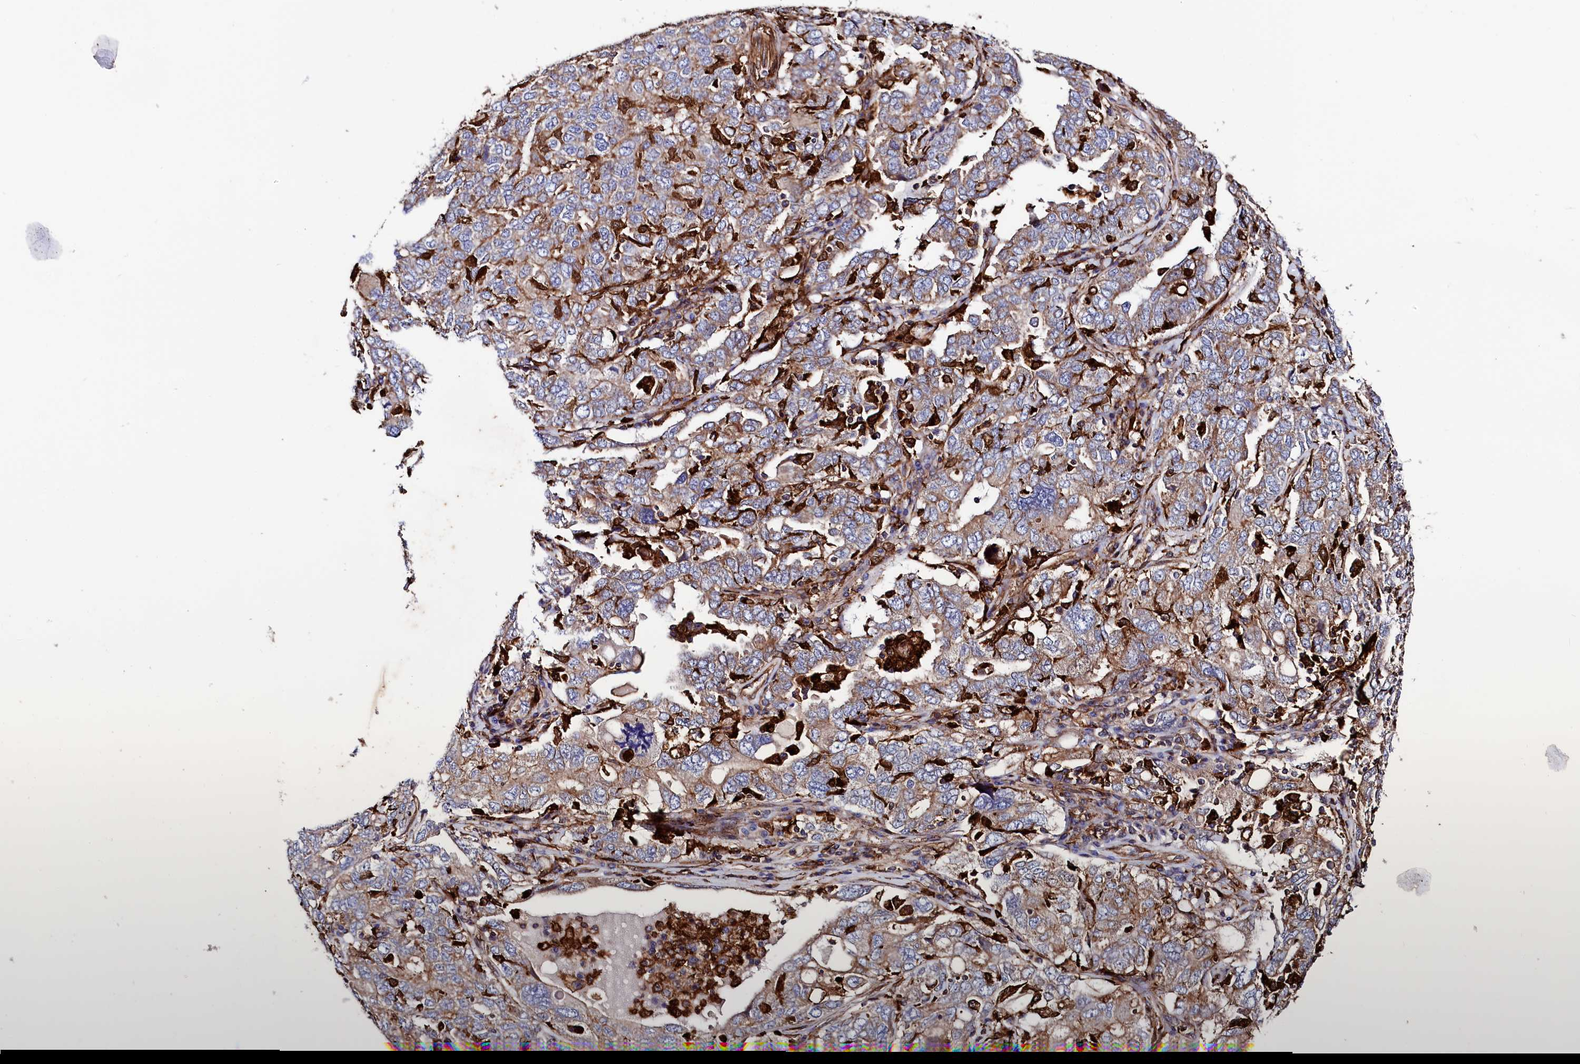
{"staining": {"intensity": "moderate", "quantity": ">75%", "location": "cytoplasmic/membranous"}, "tissue": "ovarian cancer", "cell_type": "Tumor cells", "image_type": "cancer", "snomed": [{"axis": "morphology", "description": "Carcinoma, endometroid"}, {"axis": "topography", "description": "Ovary"}], "caption": "Immunohistochemical staining of ovarian cancer shows medium levels of moderate cytoplasmic/membranous staining in about >75% of tumor cells.", "gene": "STAMBPL1", "patient": {"sex": "female", "age": 62}}